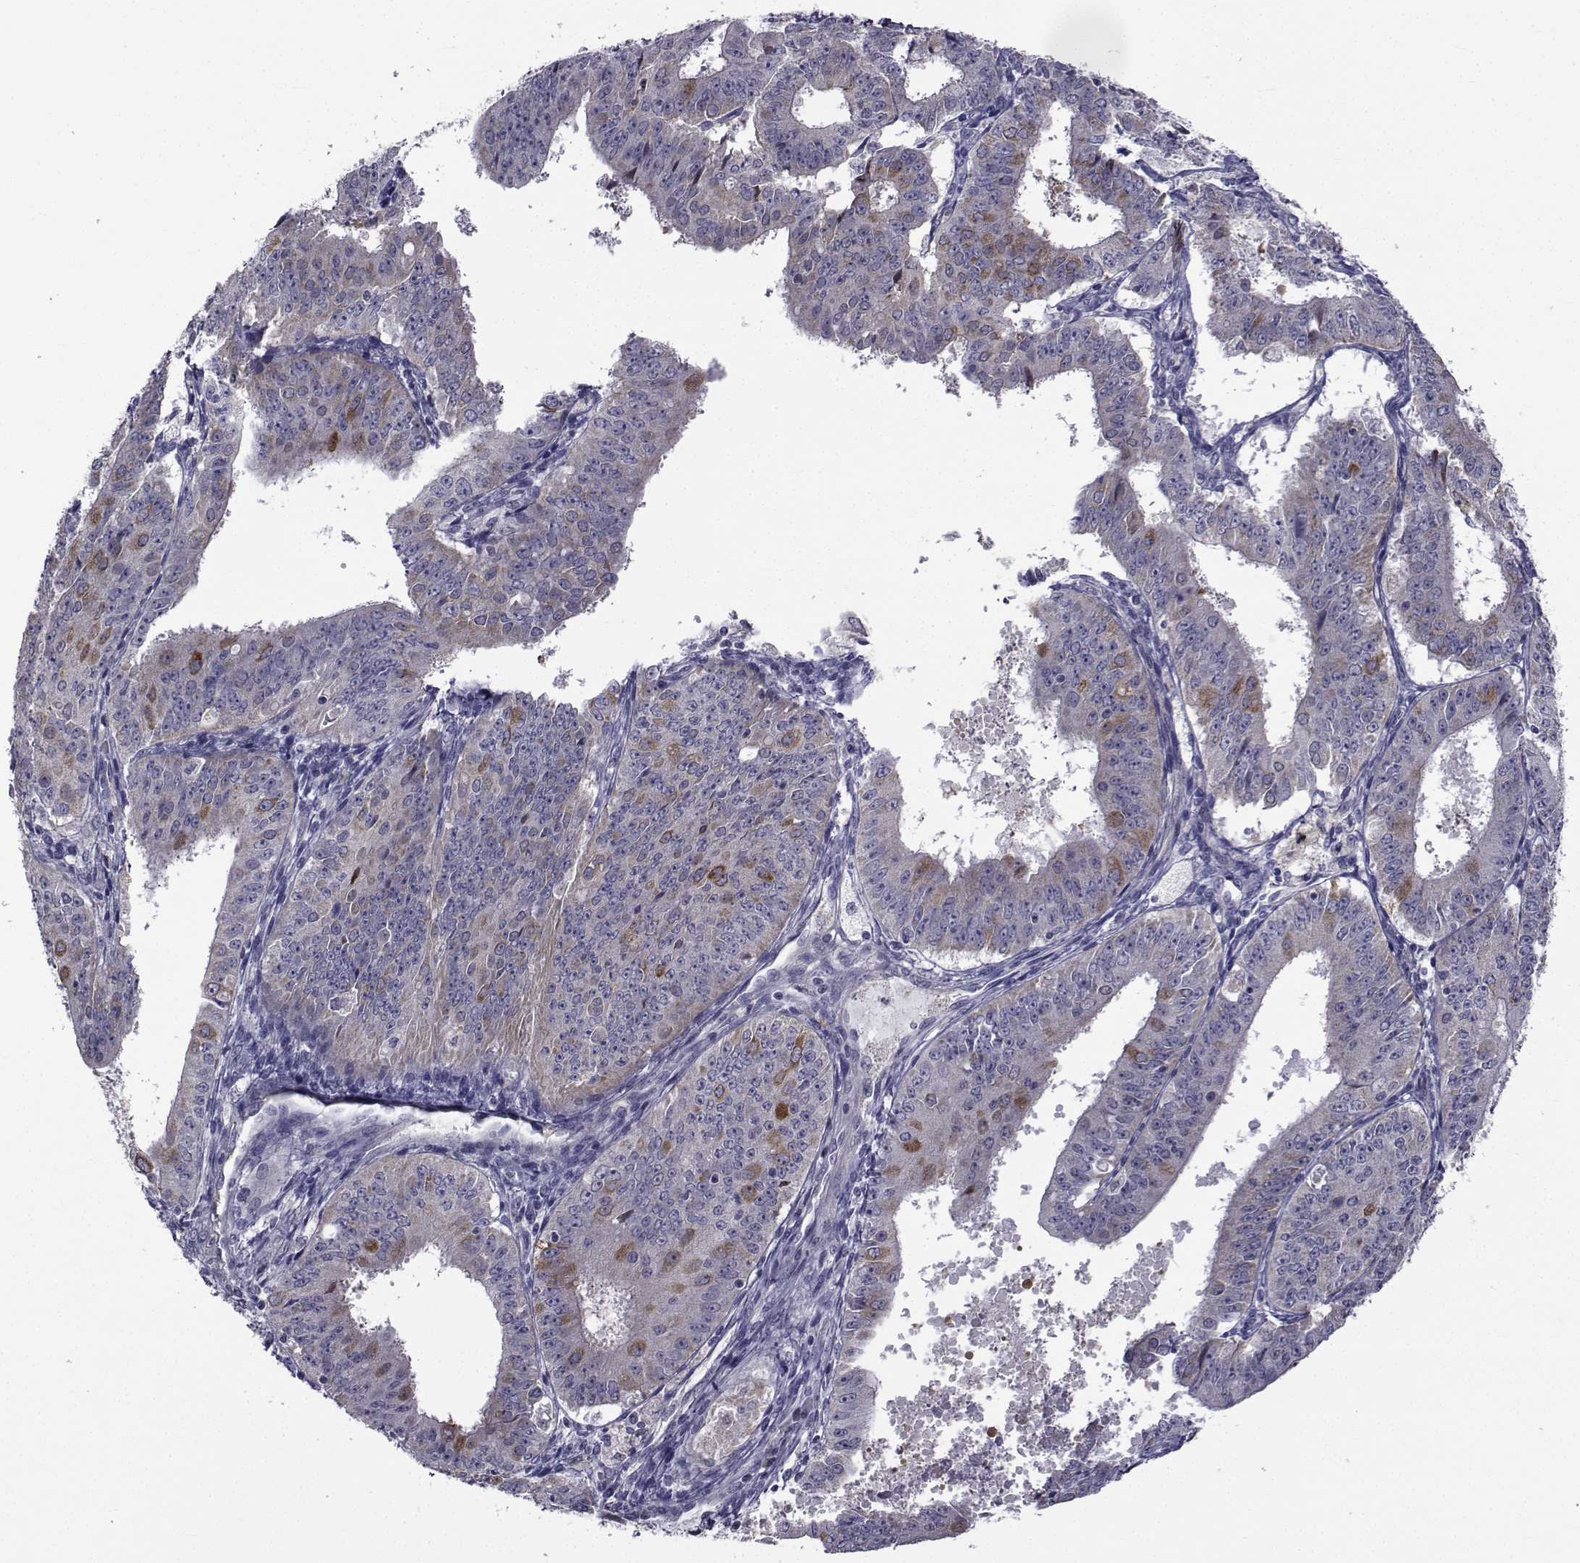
{"staining": {"intensity": "strong", "quantity": "<25%", "location": "cytoplasmic/membranous"}, "tissue": "ovarian cancer", "cell_type": "Tumor cells", "image_type": "cancer", "snomed": [{"axis": "morphology", "description": "Carcinoma, endometroid"}, {"axis": "topography", "description": "Ovary"}], "caption": "Brown immunohistochemical staining in ovarian endometroid carcinoma shows strong cytoplasmic/membranous staining in about <25% of tumor cells. (brown staining indicates protein expression, while blue staining denotes nuclei).", "gene": "CFAP74", "patient": {"sex": "female", "age": 42}}